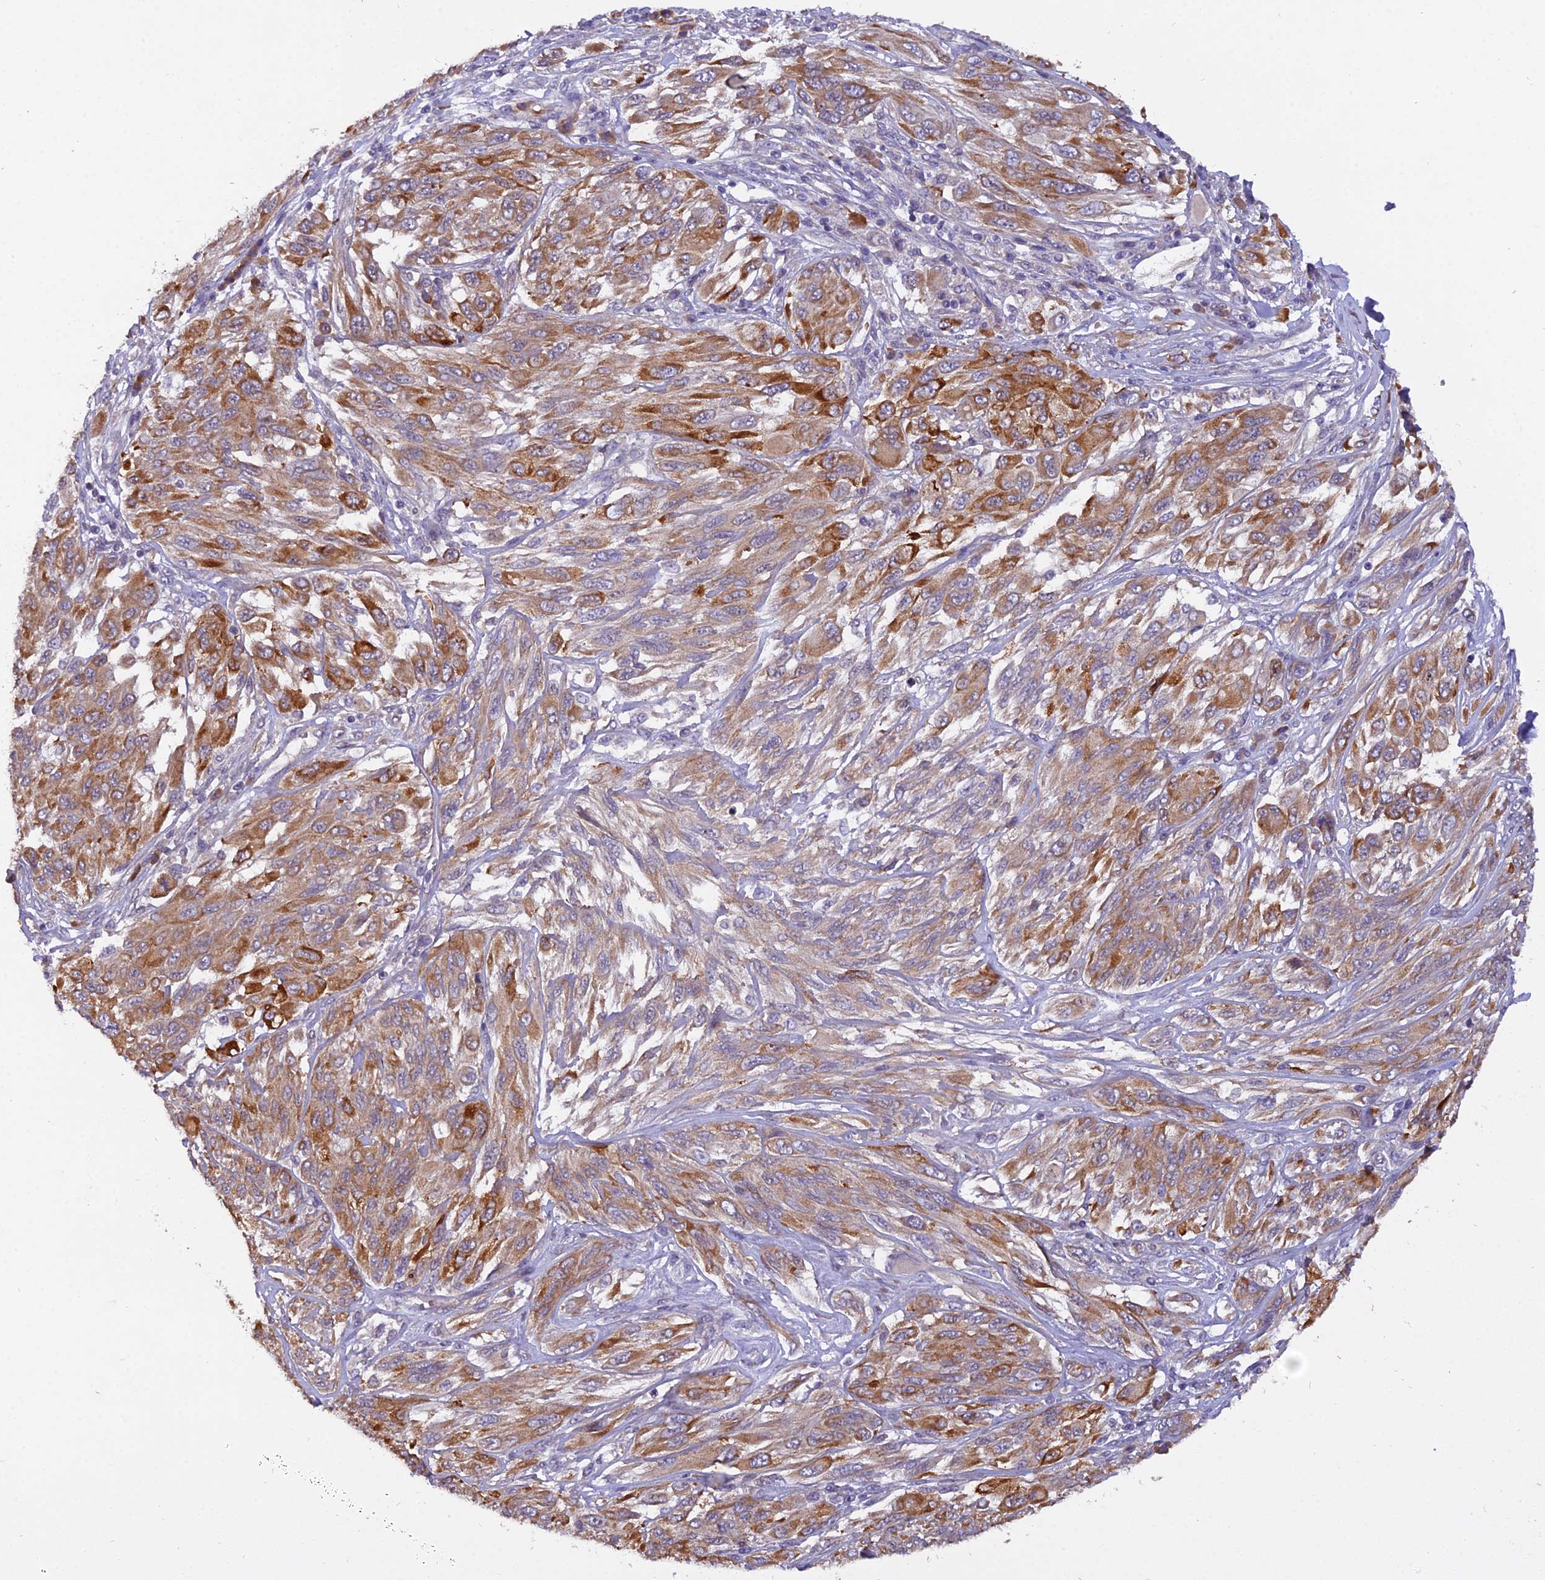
{"staining": {"intensity": "moderate", "quantity": ">75%", "location": "cytoplasmic/membranous"}, "tissue": "melanoma", "cell_type": "Tumor cells", "image_type": "cancer", "snomed": [{"axis": "morphology", "description": "Malignant melanoma, NOS"}, {"axis": "topography", "description": "Skin"}], "caption": "High-power microscopy captured an immunohistochemistry micrograph of melanoma, revealing moderate cytoplasmic/membranous positivity in about >75% of tumor cells.", "gene": "CENPL", "patient": {"sex": "female", "age": 91}}